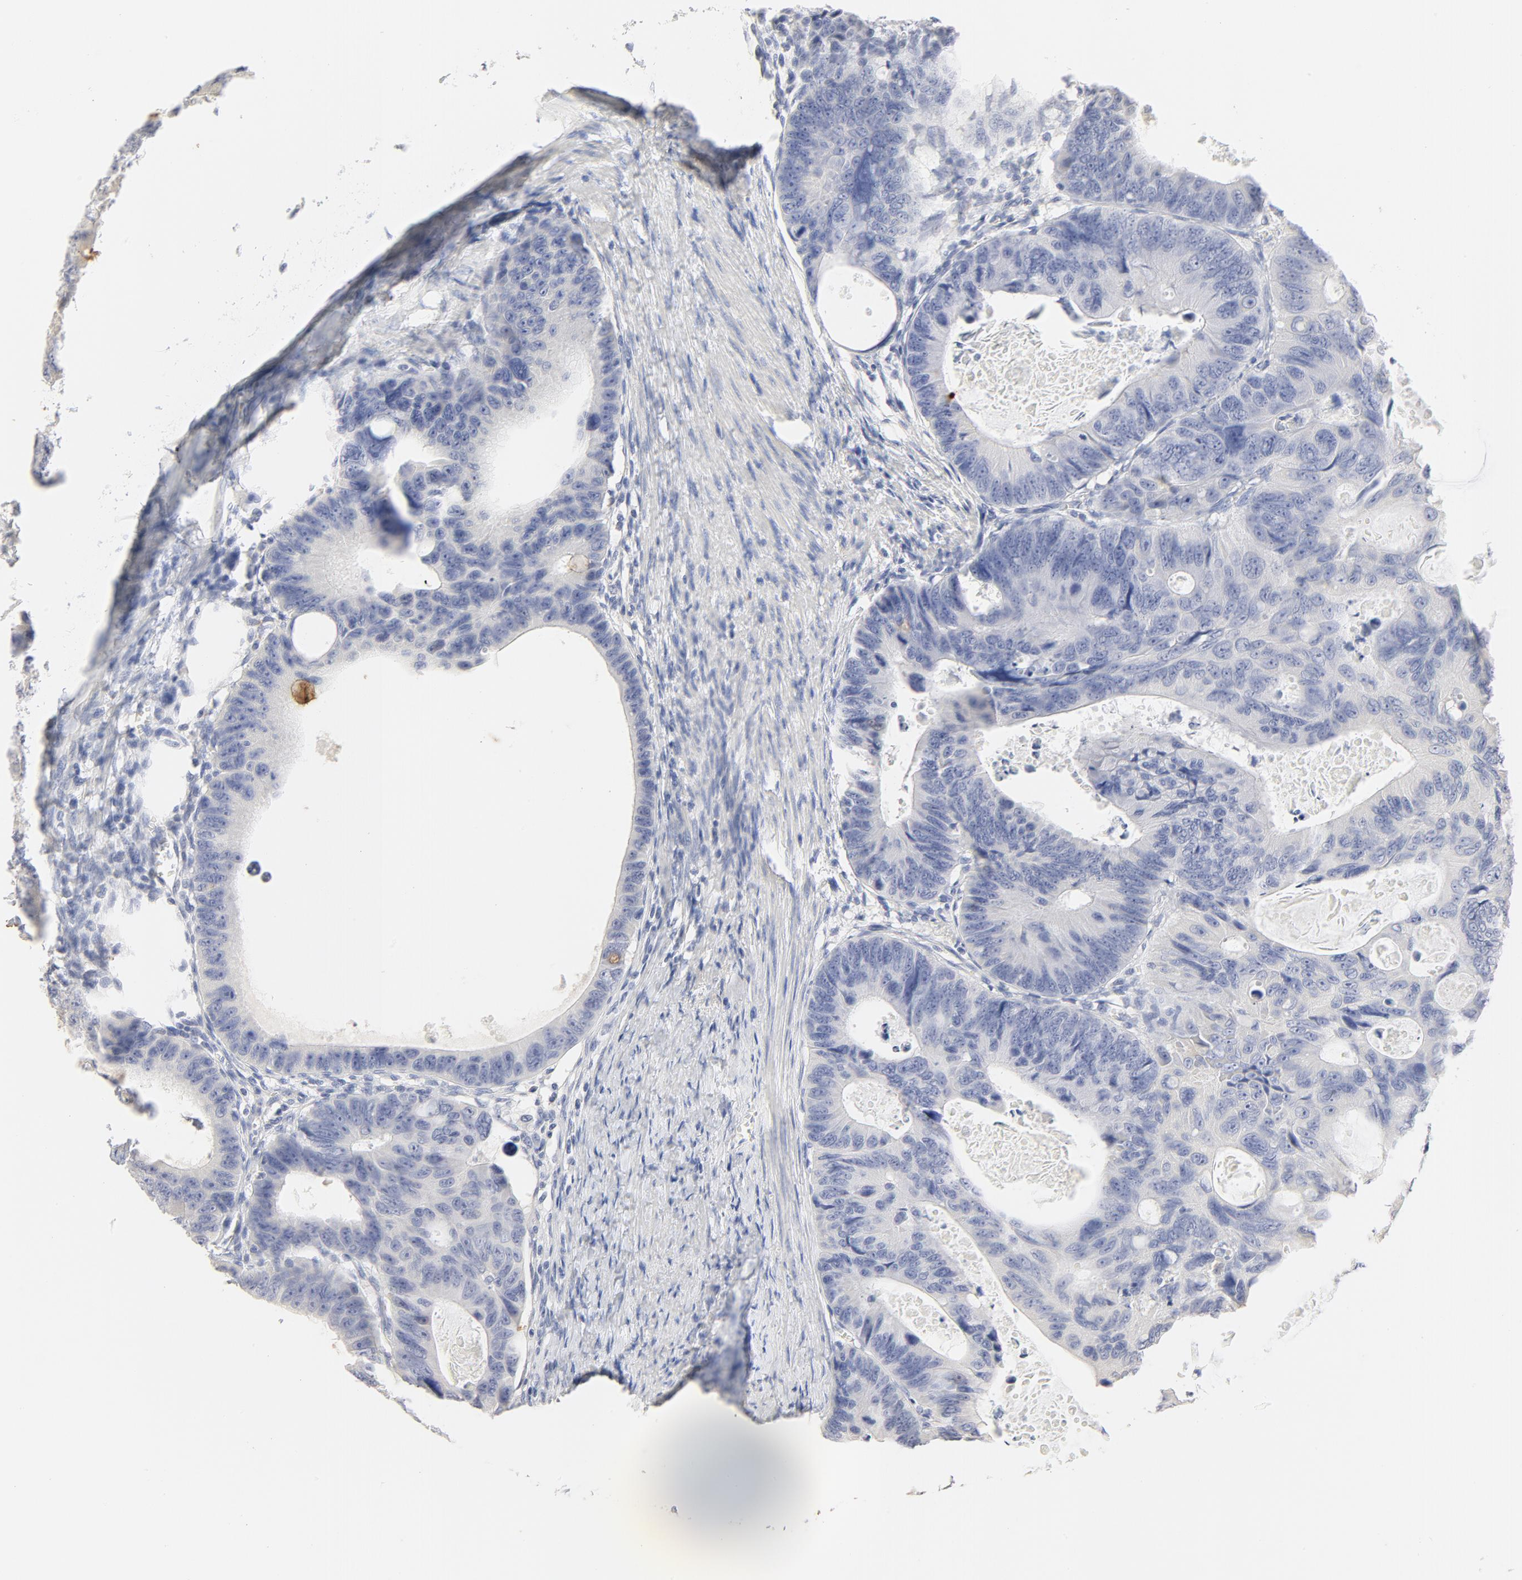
{"staining": {"intensity": "moderate", "quantity": "<25%", "location": "cytoplasmic/membranous"}, "tissue": "colorectal cancer", "cell_type": "Tumor cells", "image_type": "cancer", "snomed": [{"axis": "morphology", "description": "Adenocarcinoma, NOS"}, {"axis": "topography", "description": "Colon"}], "caption": "A micrograph of human colorectal cancer stained for a protein reveals moderate cytoplasmic/membranous brown staining in tumor cells.", "gene": "FCGBP", "patient": {"sex": "female", "age": 55}}